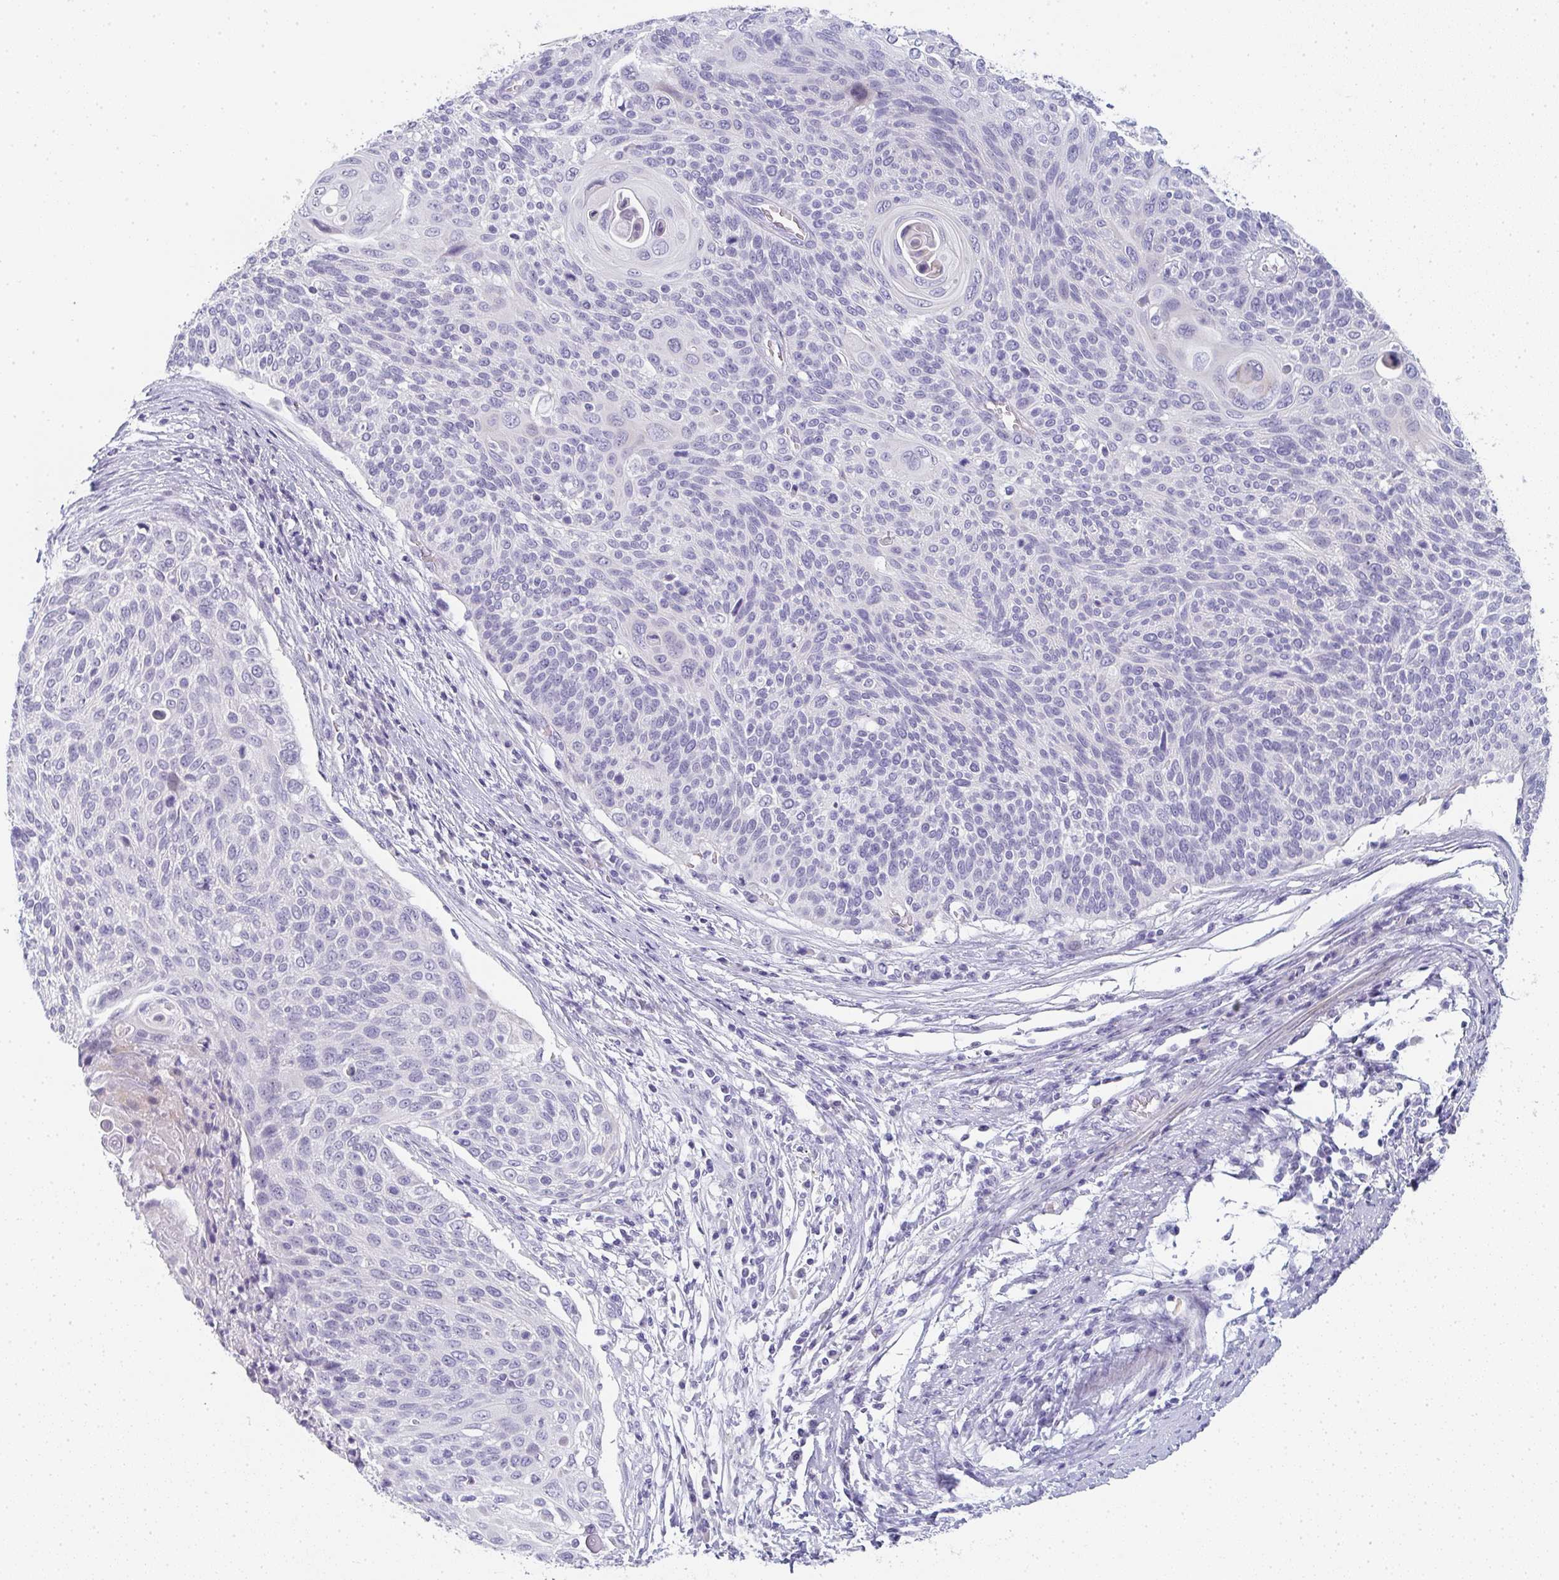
{"staining": {"intensity": "negative", "quantity": "none", "location": "none"}, "tissue": "cervical cancer", "cell_type": "Tumor cells", "image_type": "cancer", "snomed": [{"axis": "morphology", "description": "Squamous cell carcinoma, NOS"}, {"axis": "topography", "description": "Cervix"}], "caption": "There is no significant expression in tumor cells of cervical cancer.", "gene": "NEU2", "patient": {"sex": "female", "age": 31}}